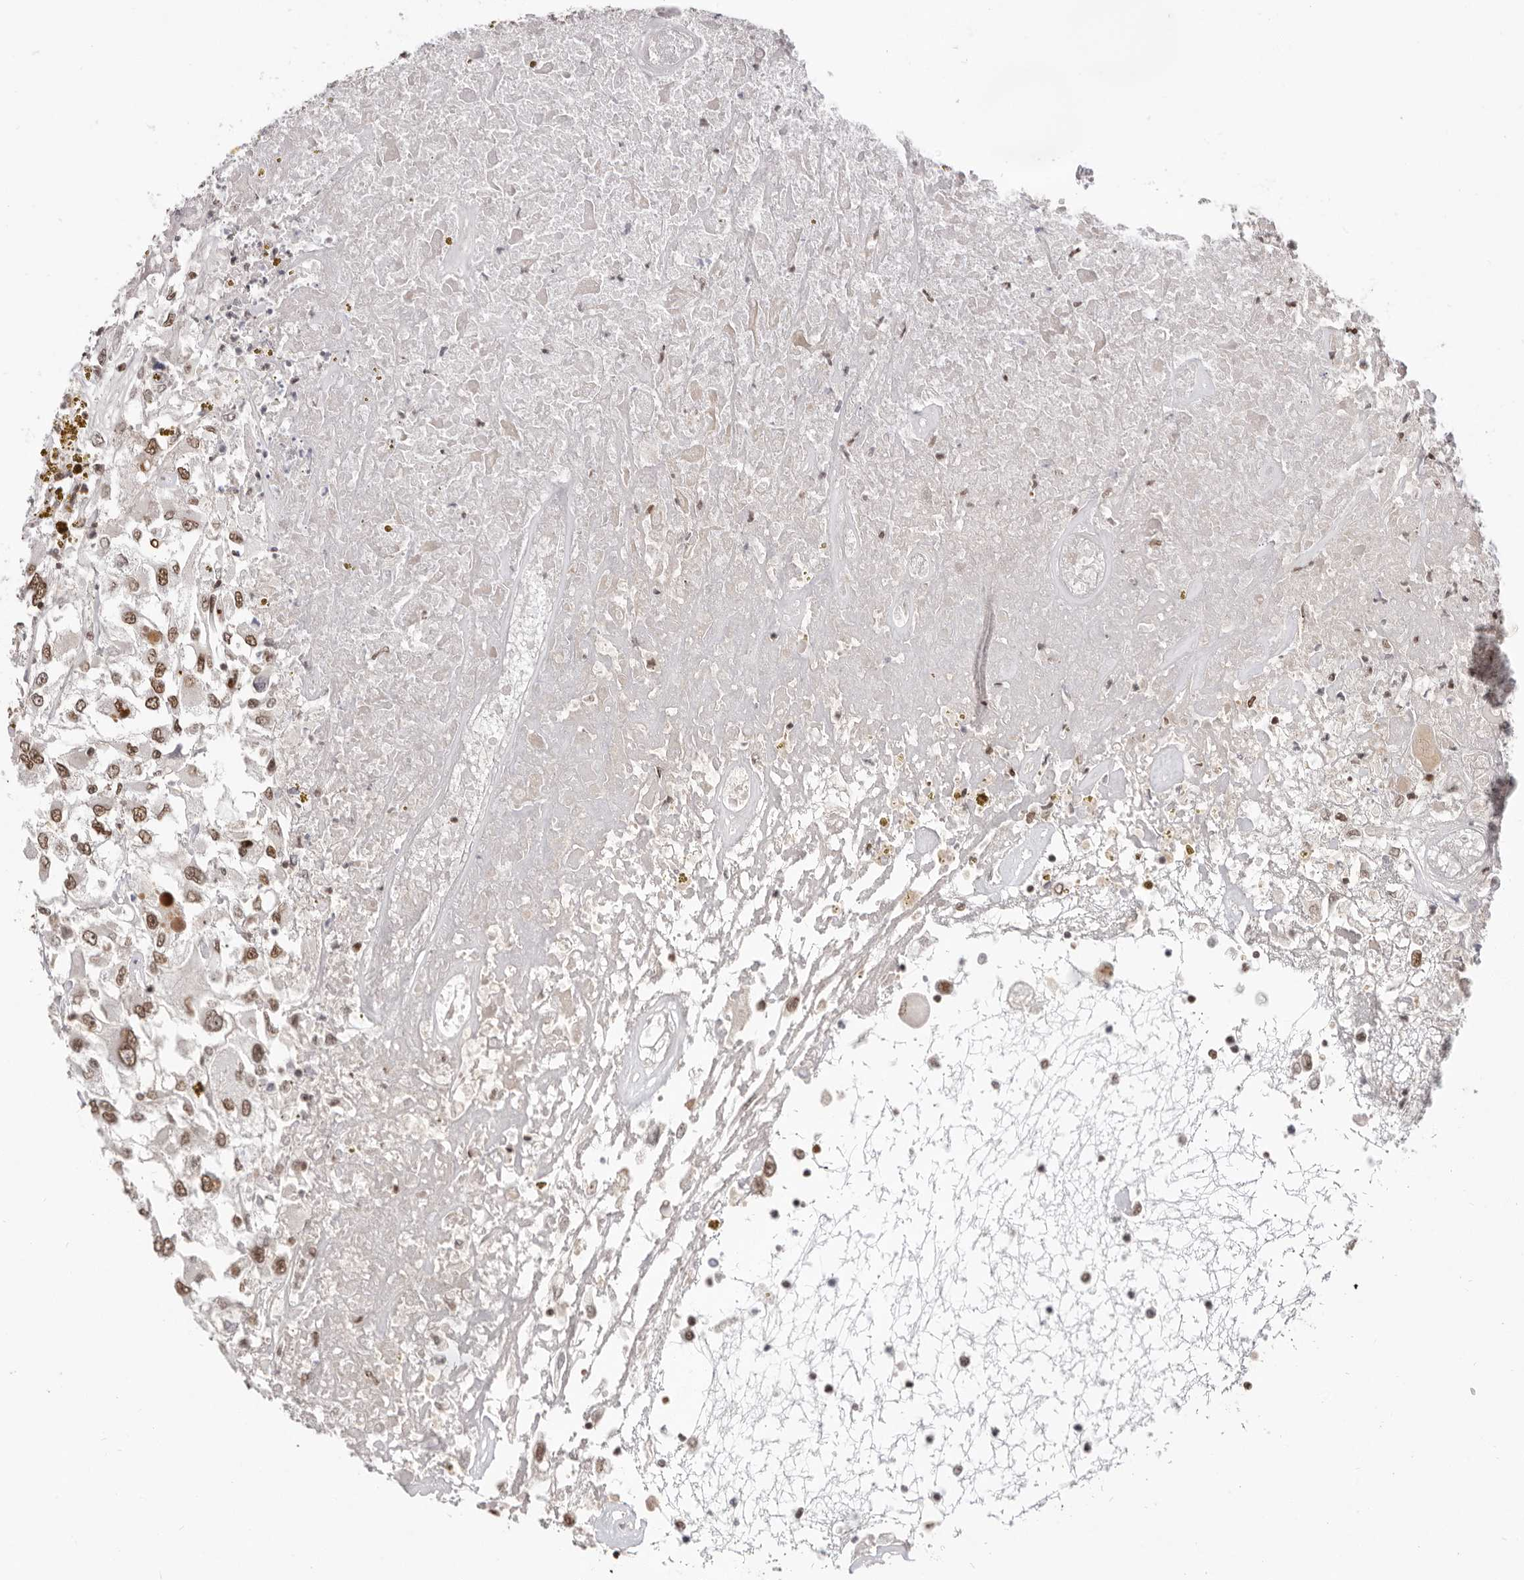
{"staining": {"intensity": "moderate", "quantity": ">75%", "location": "nuclear"}, "tissue": "renal cancer", "cell_type": "Tumor cells", "image_type": "cancer", "snomed": [{"axis": "morphology", "description": "Adenocarcinoma, NOS"}, {"axis": "topography", "description": "Kidney"}], "caption": "Renal cancer (adenocarcinoma) stained with DAB (3,3'-diaminobenzidine) immunohistochemistry (IHC) exhibits medium levels of moderate nuclear positivity in about >75% of tumor cells.", "gene": "CHTOP", "patient": {"sex": "female", "age": 52}}